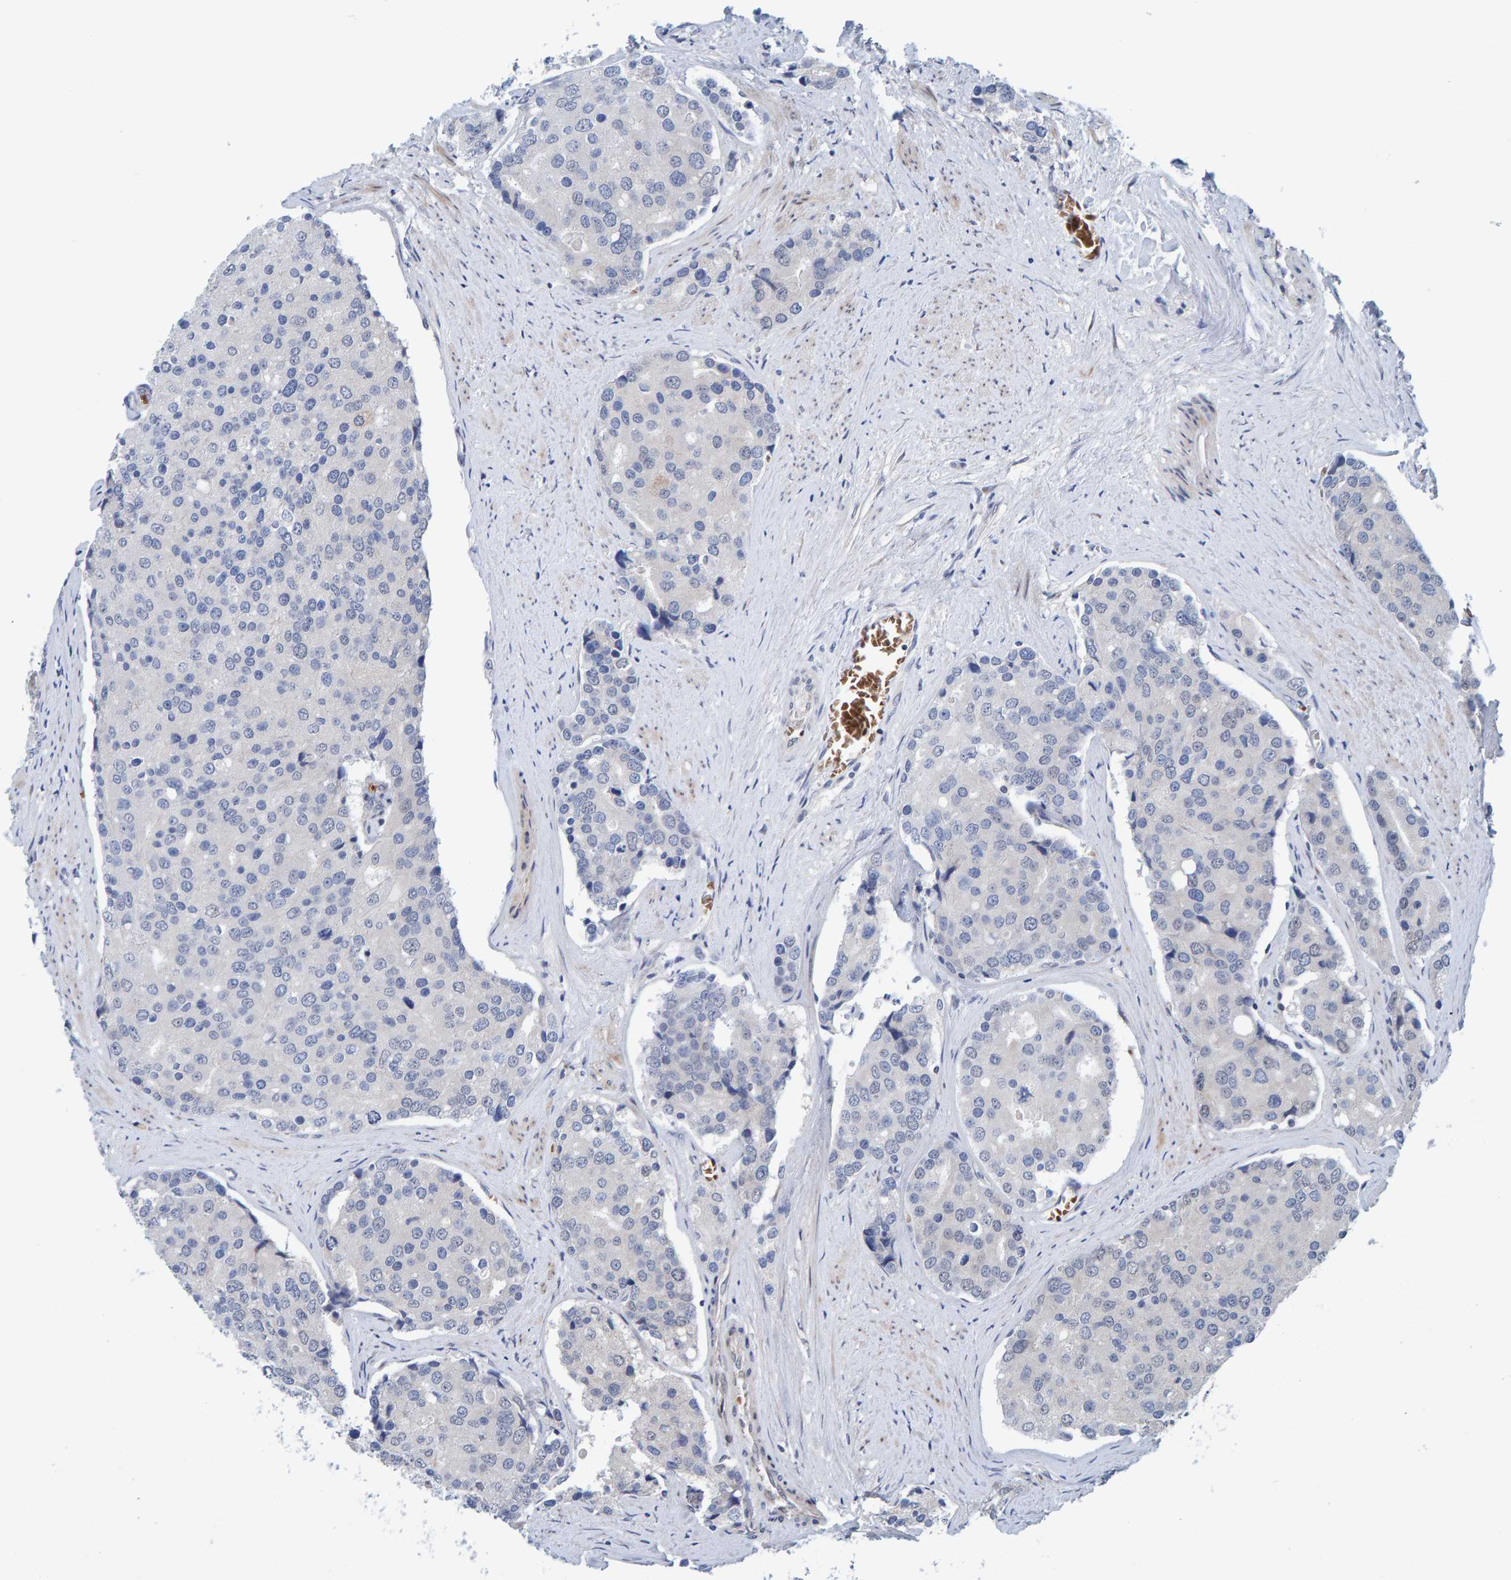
{"staining": {"intensity": "negative", "quantity": "none", "location": "none"}, "tissue": "prostate cancer", "cell_type": "Tumor cells", "image_type": "cancer", "snomed": [{"axis": "morphology", "description": "Adenocarcinoma, High grade"}, {"axis": "topography", "description": "Prostate"}], "caption": "There is no significant positivity in tumor cells of prostate cancer. Nuclei are stained in blue.", "gene": "MFSD6L", "patient": {"sex": "male", "age": 50}}